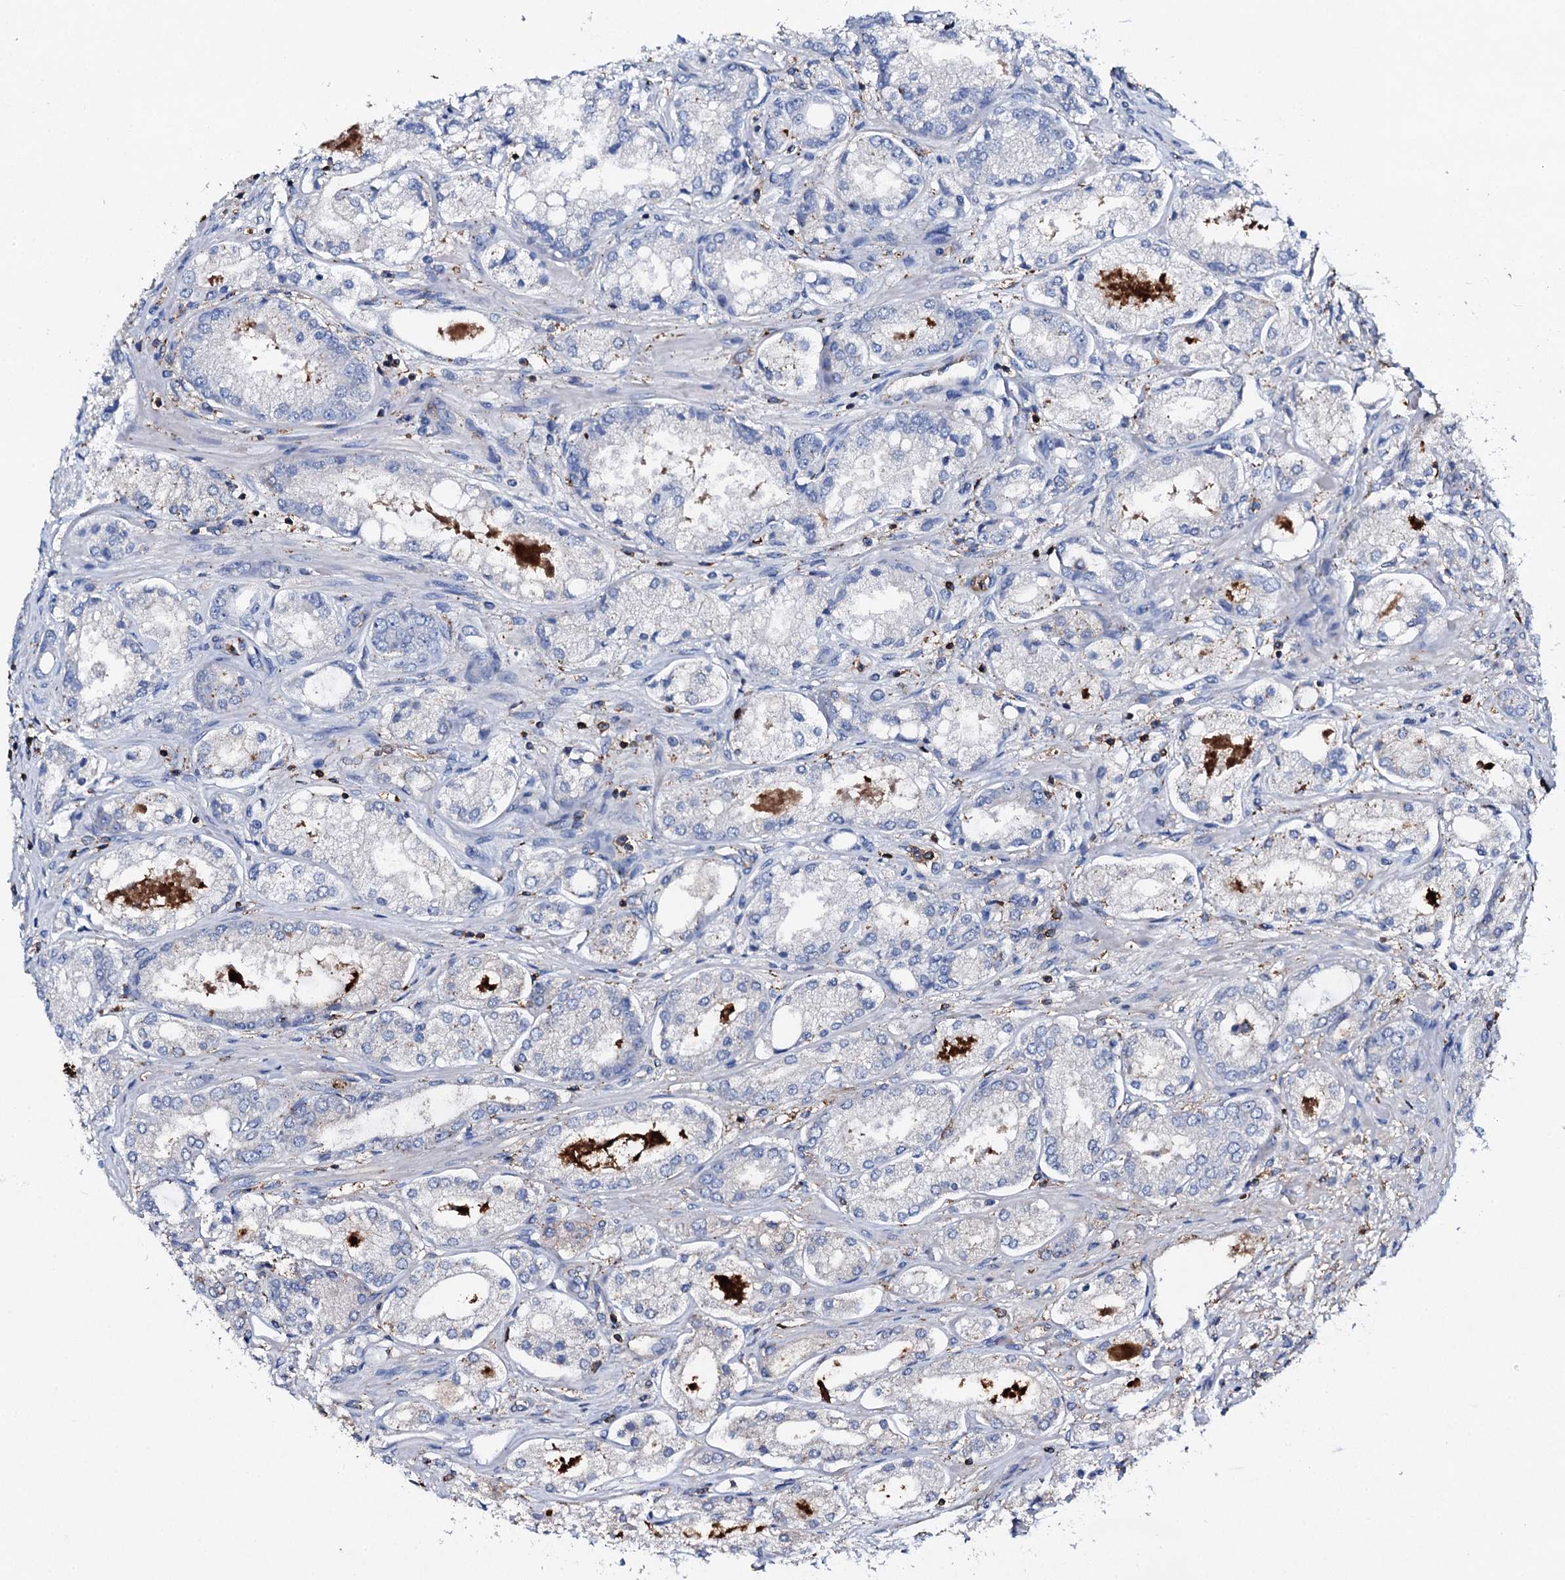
{"staining": {"intensity": "negative", "quantity": "none", "location": "none"}, "tissue": "prostate cancer", "cell_type": "Tumor cells", "image_type": "cancer", "snomed": [{"axis": "morphology", "description": "Adenocarcinoma, Low grade"}, {"axis": "topography", "description": "Prostate"}], "caption": "There is no significant staining in tumor cells of low-grade adenocarcinoma (prostate).", "gene": "MS4A4E", "patient": {"sex": "male", "age": 68}}